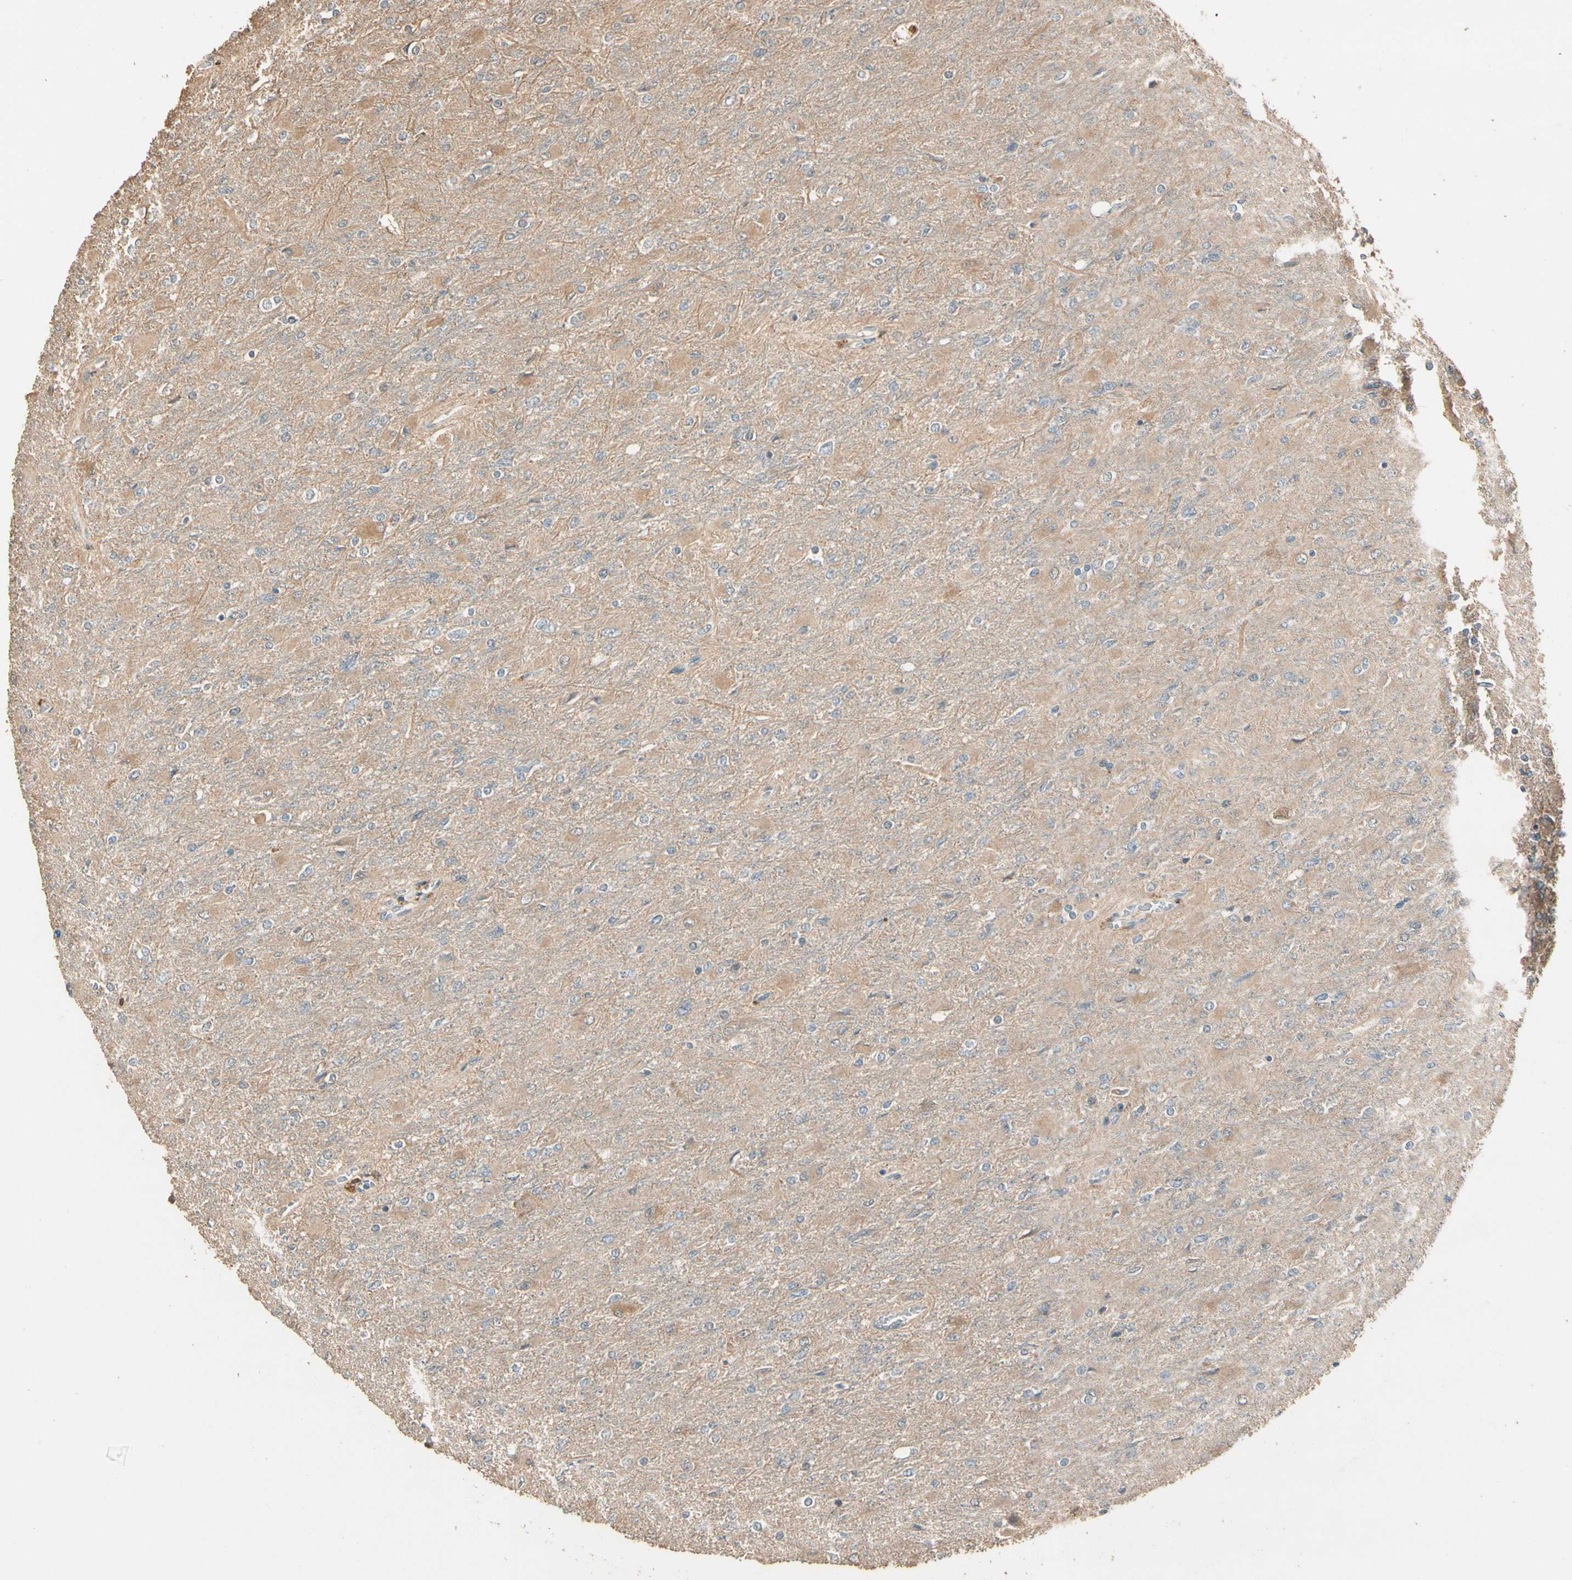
{"staining": {"intensity": "weak", "quantity": "25%-75%", "location": "cytoplasmic/membranous"}, "tissue": "glioma", "cell_type": "Tumor cells", "image_type": "cancer", "snomed": [{"axis": "morphology", "description": "Glioma, malignant, High grade"}, {"axis": "topography", "description": "Cerebral cortex"}], "caption": "DAB immunohistochemical staining of human malignant glioma (high-grade) displays weak cytoplasmic/membranous protein positivity in approximately 25%-75% of tumor cells.", "gene": "CDH6", "patient": {"sex": "female", "age": 36}}